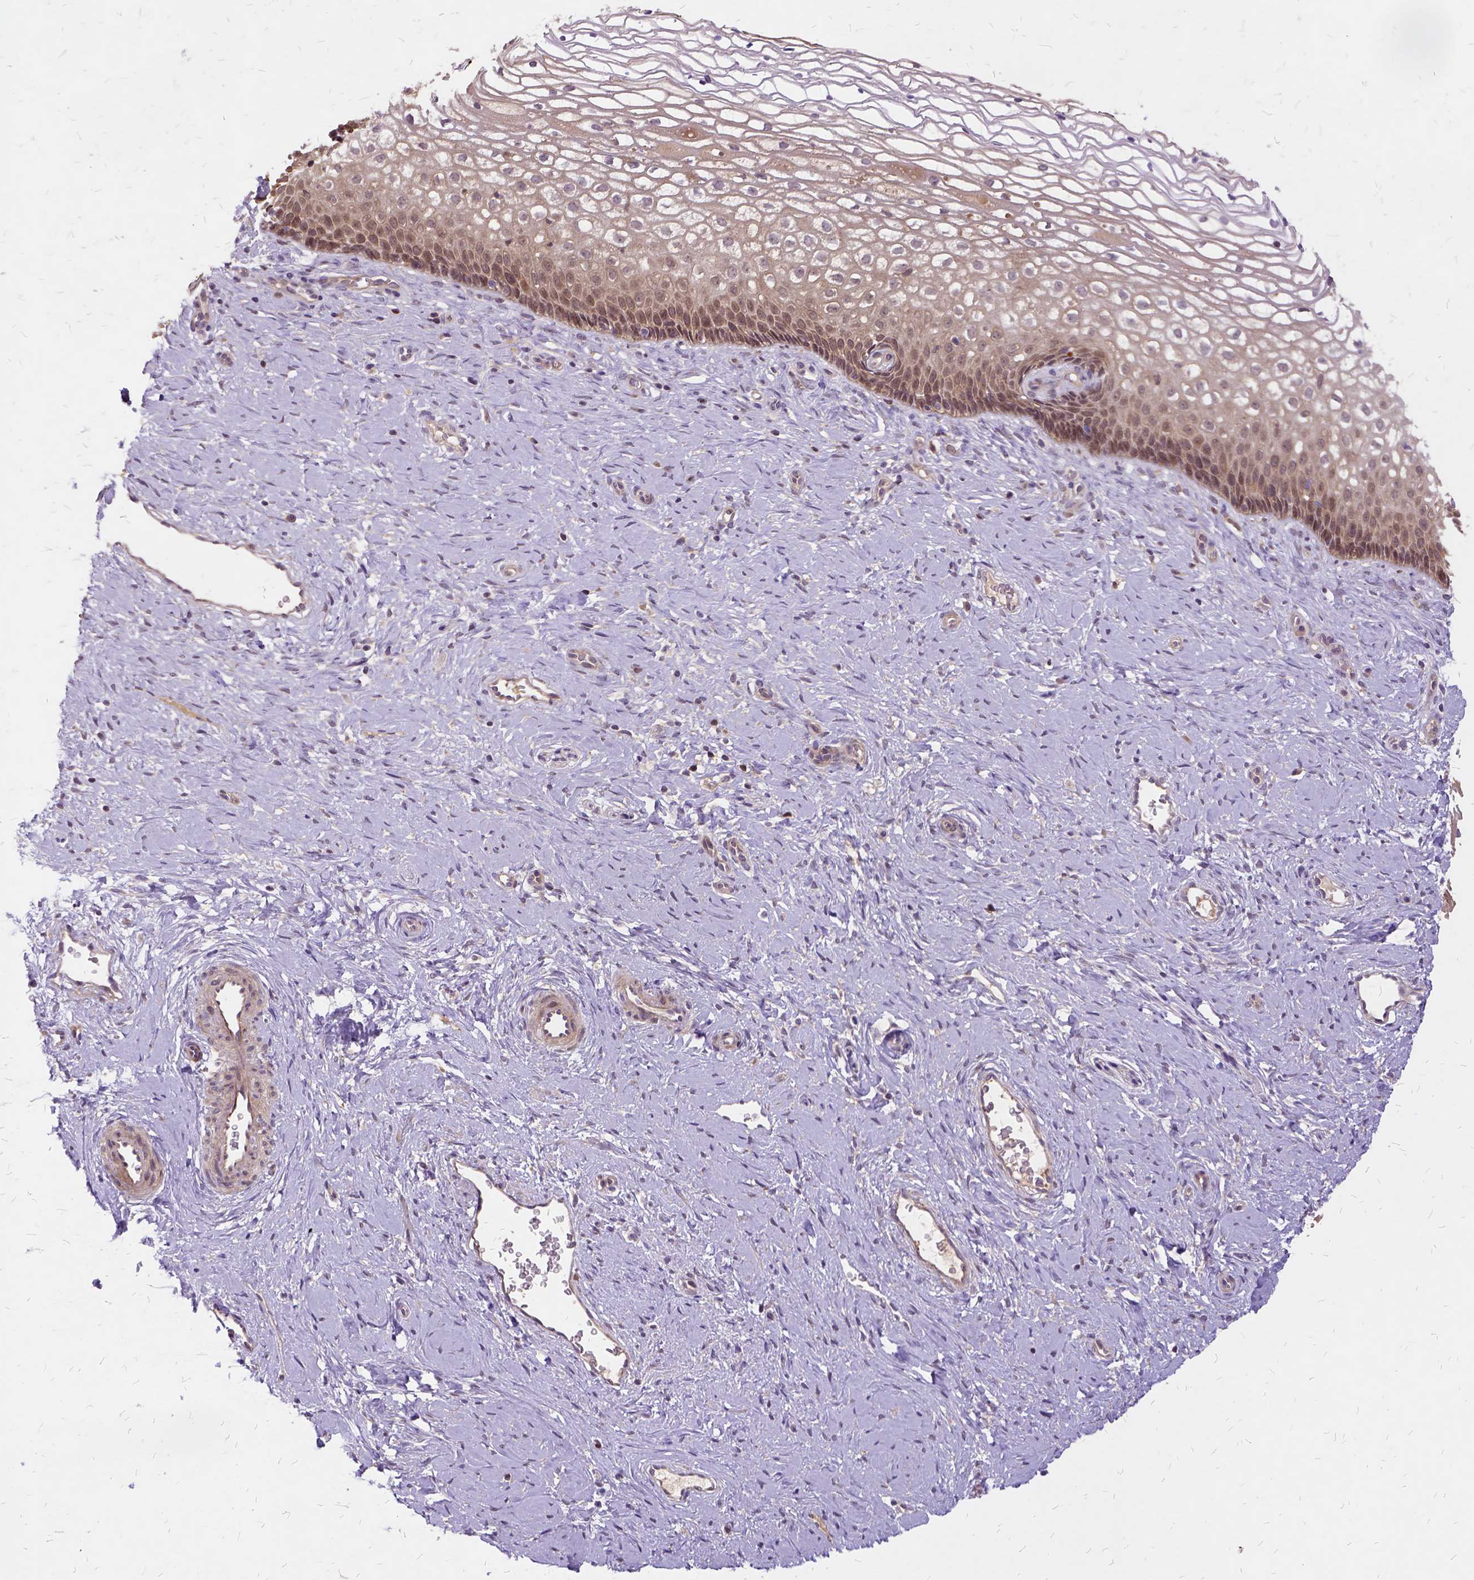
{"staining": {"intensity": "negative", "quantity": "none", "location": "none"}, "tissue": "cervix", "cell_type": "Glandular cells", "image_type": "normal", "snomed": [{"axis": "morphology", "description": "Normal tissue, NOS"}, {"axis": "topography", "description": "Cervix"}], "caption": "Glandular cells show no significant protein expression in benign cervix.", "gene": "ILRUN", "patient": {"sex": "female", "age": 34}}